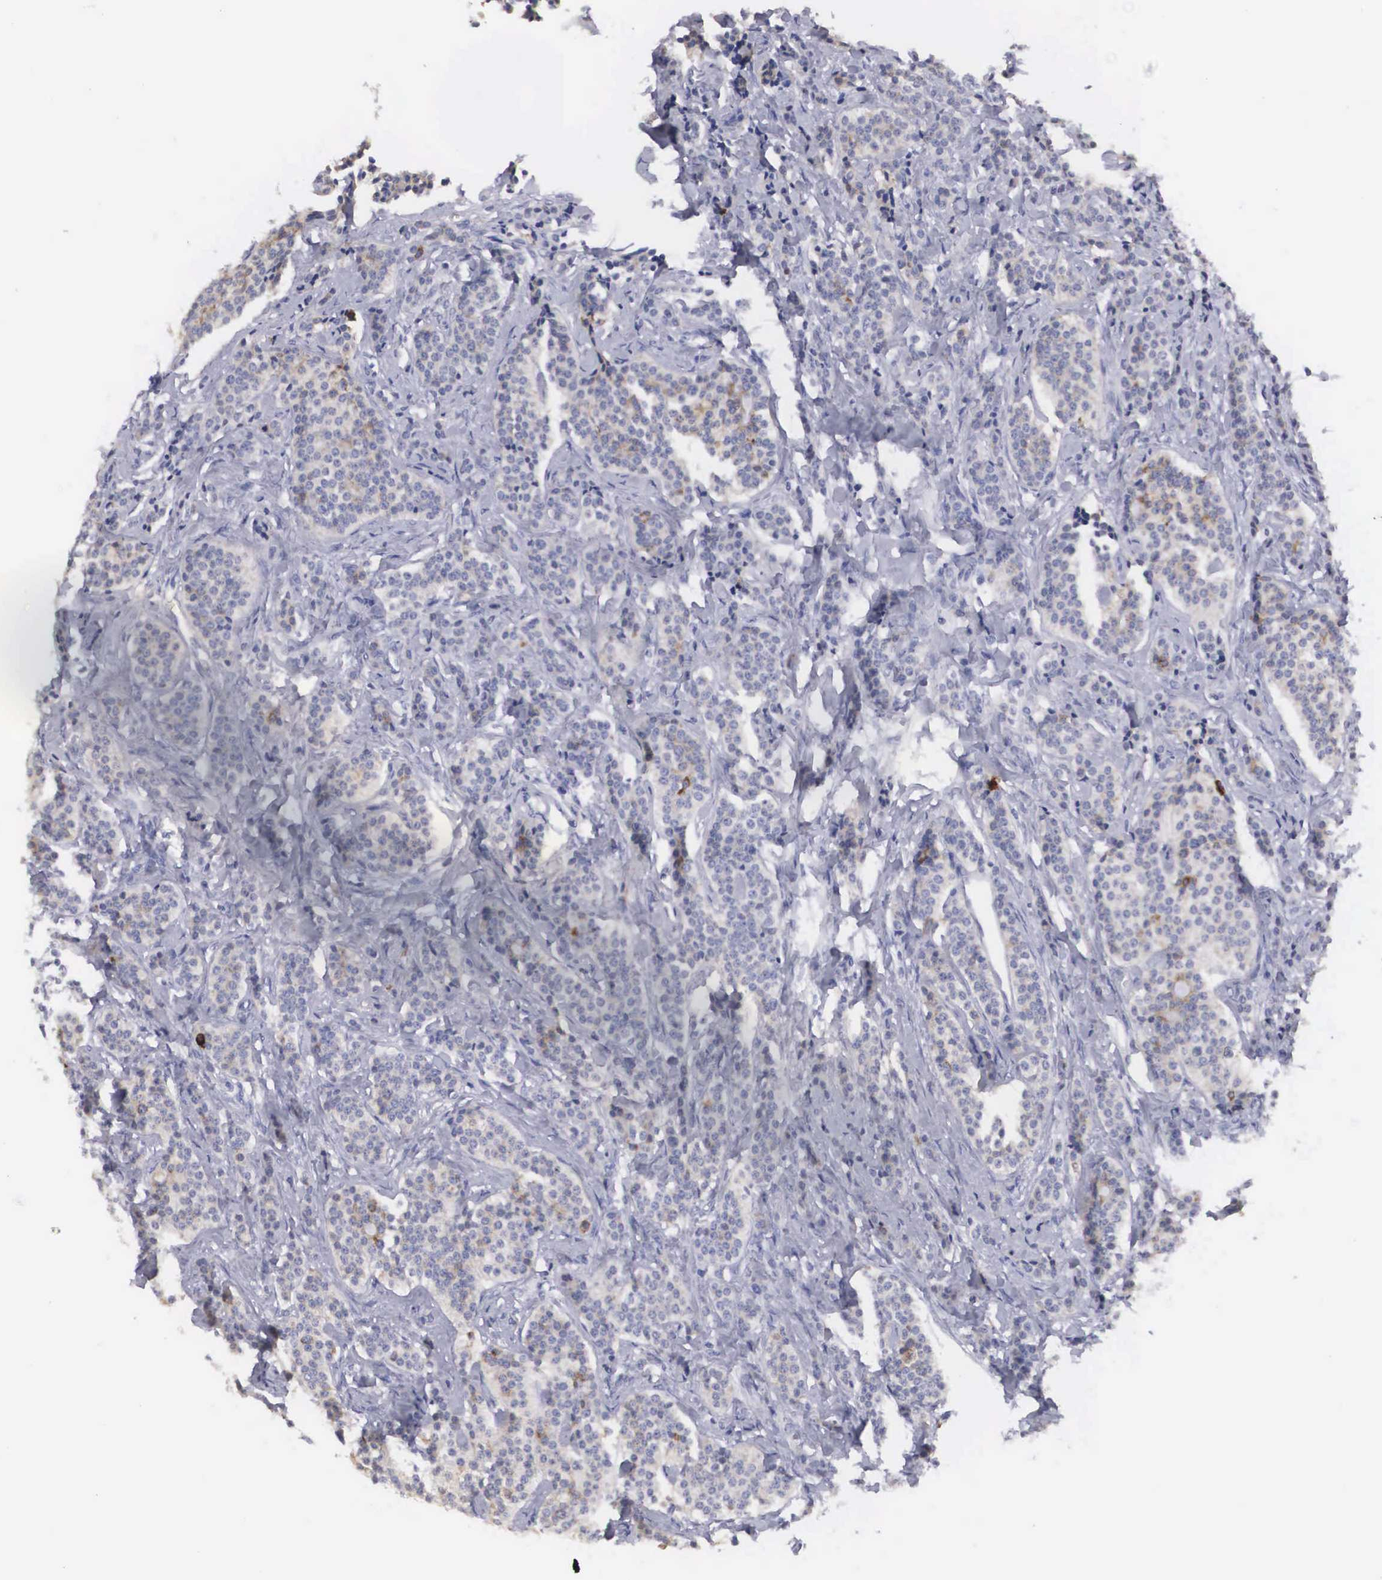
{"staining": {"intensity": "negative", "quantity": "none", "location": "none"}, "tissue": "carcinoid", "cell_type": "Tumor cells", "image_type": "cancer", "snomed": [{"axis": "morphology", "description": "Carcinoid, malignant, NOS"}, {"axis": "topography", "description": "Small intestine"}], "caption": "Histopathology image shows no significant protein staining in tumor cells of carcinoid. (DAB immunohistochemistry with hematoxylin counter stain).", "gene": "ARMCX3", "patient": {"sex": "male", "age": 63}}